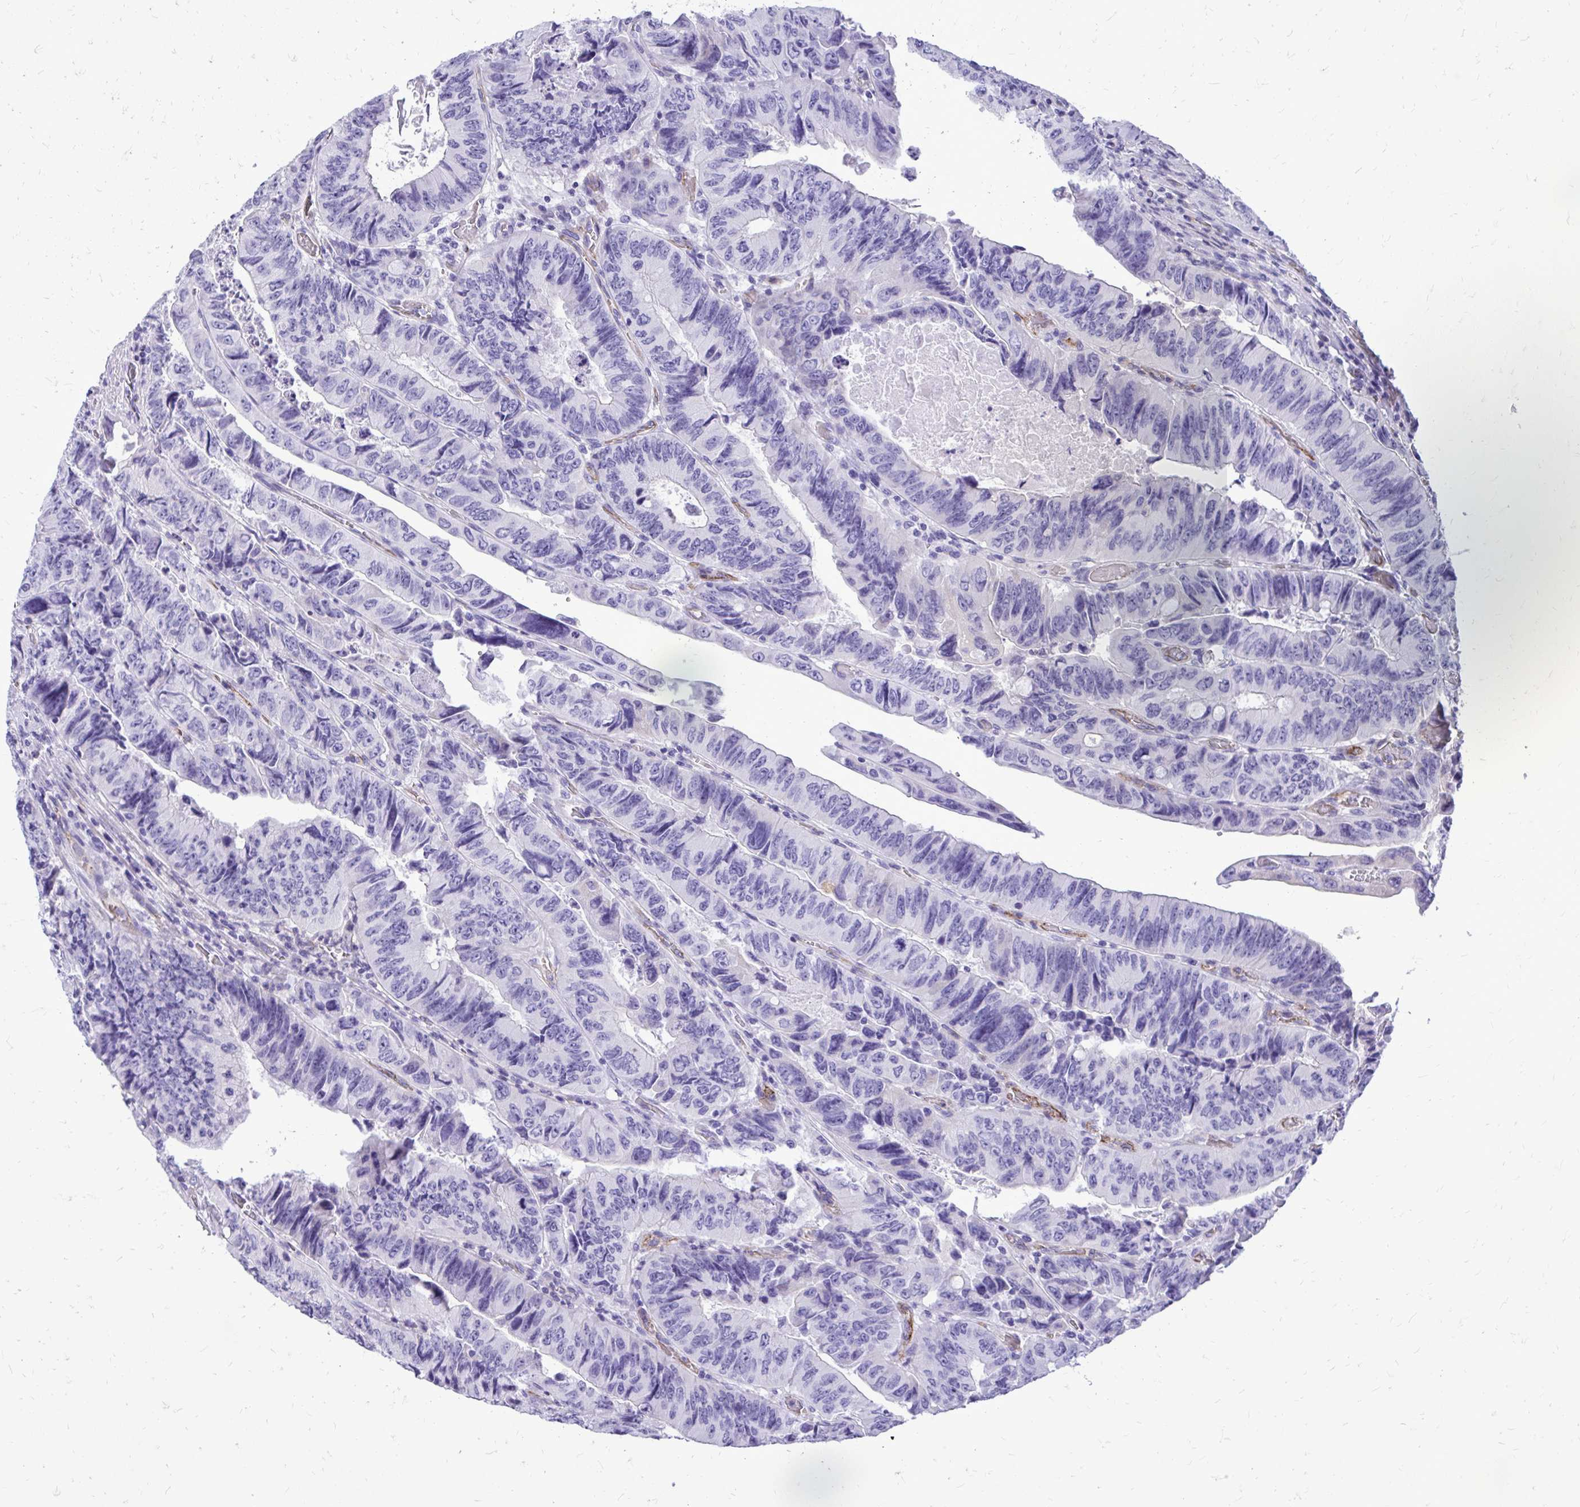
{"staining": {"intensity": "negative", "quantity": "none", "location": "none"}, "tissue": "colorectal cancer", "cell_type": "Tumor cells", "image_type": "cancer", "snomed": [{"axis": "morphology", "description": "Adenocarcinoma, NOS"}, {"axis": "topography", "description": "Colon"}], "caption": "A histopathology image of human colorectal cancer is negative for staining in tumor cells. (DAB immunohistochemistry (IHC) with hematoxylin counter stain).", "gene": "PELI3", "patient": {"sex": "female", "age": 84}}